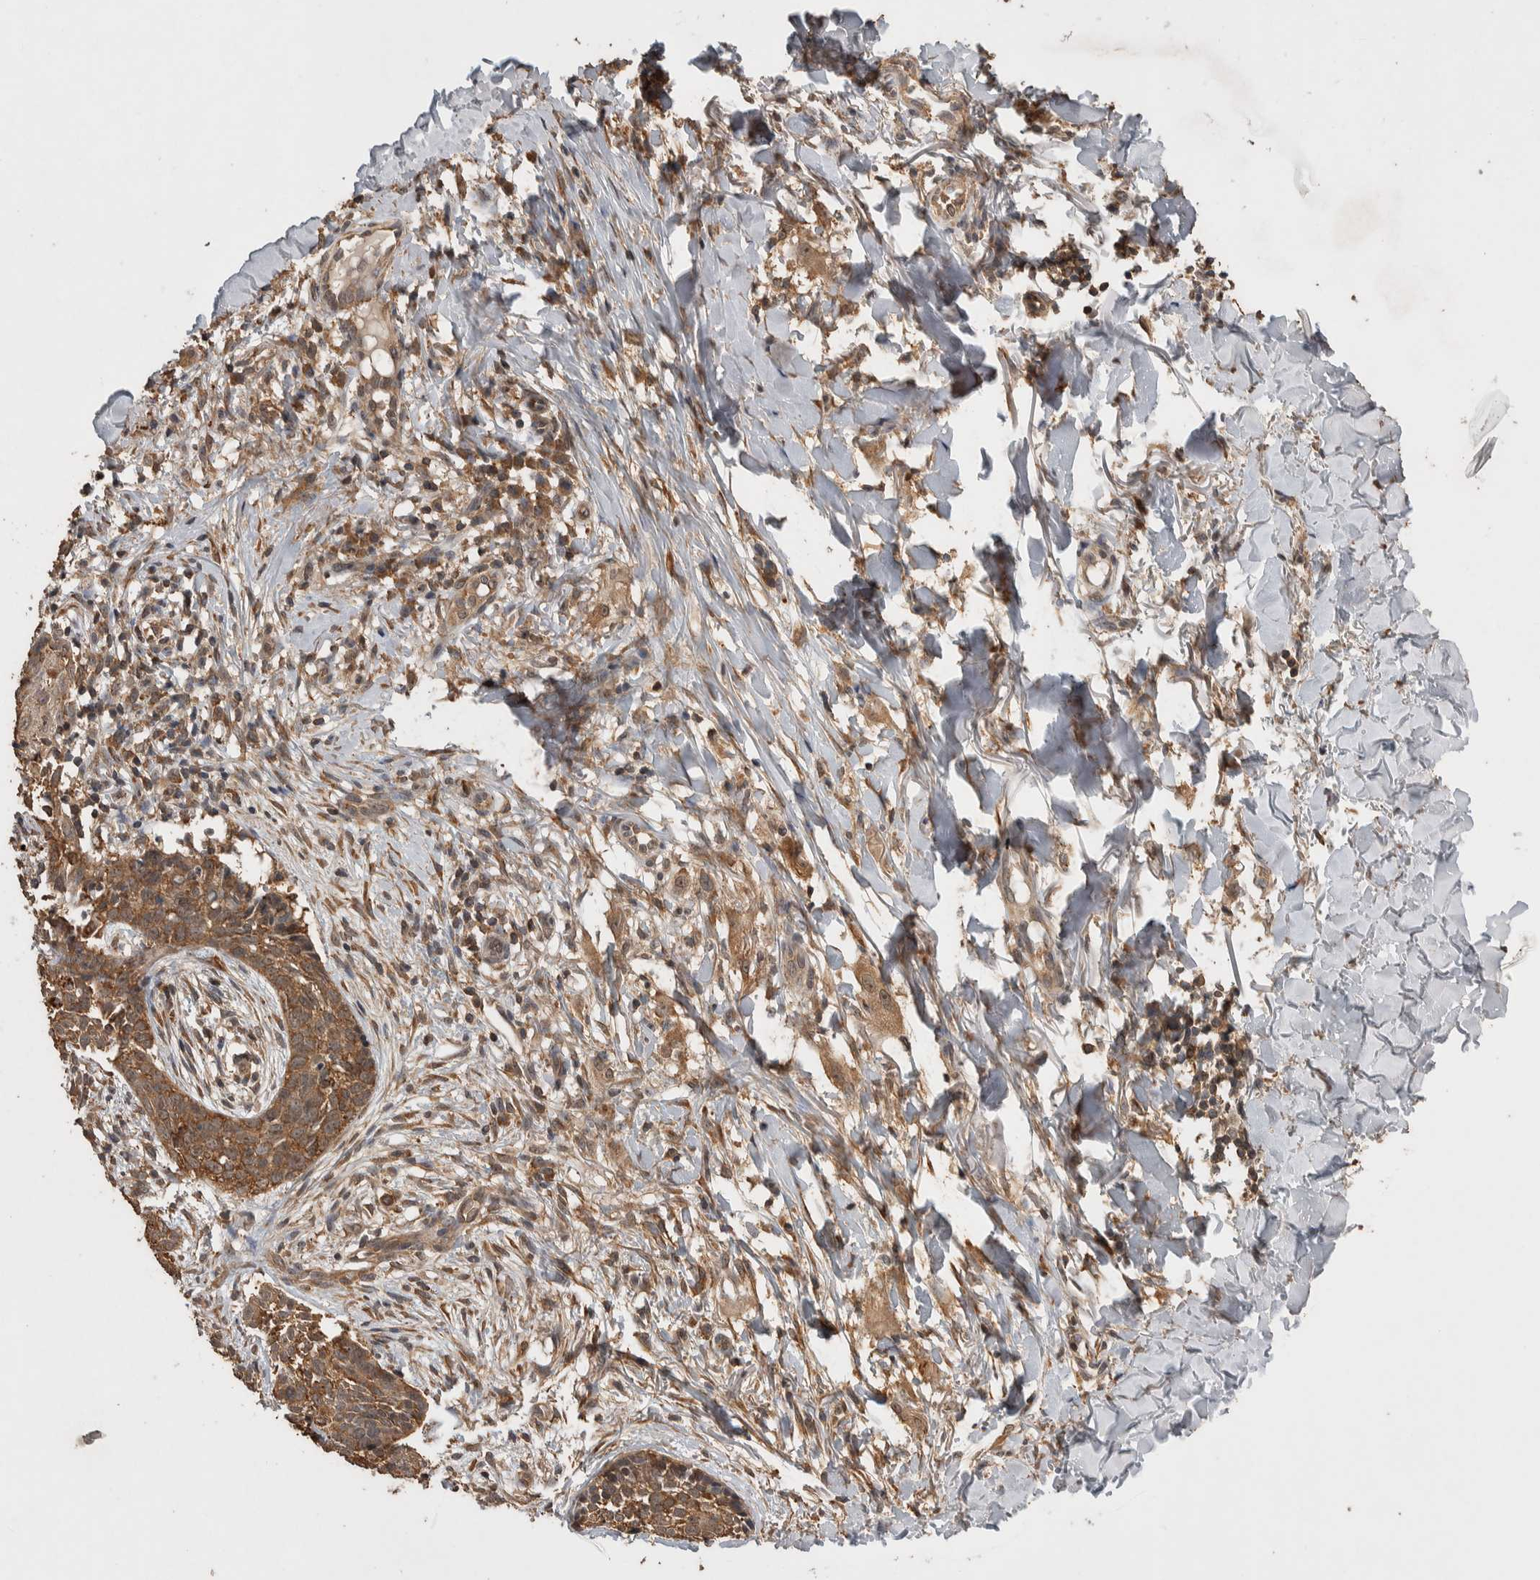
{"staining": {"intensity": "moderate", "quantity": ">75%", "location": "cytoplasmic/membranous"}, "tissue": "skin cancer", "cell_type": "Tumor cells", "image_type": "cancer", "snomed": [{"axis": "morphology", "description": "Normal tissue, NOS"}, {"axis": "morphology", "description": "Basal cell carcinoma"}, {"axis": "topography", "description": "Skin"}], "caption": "The immunohistochemical stain highlights moderate cytoplasmic/membranous staining in tumor cells of skin basal cell carcinoma tissue.", "gene": "DVL2", "patient": {"sex": "male", "age": 67}}